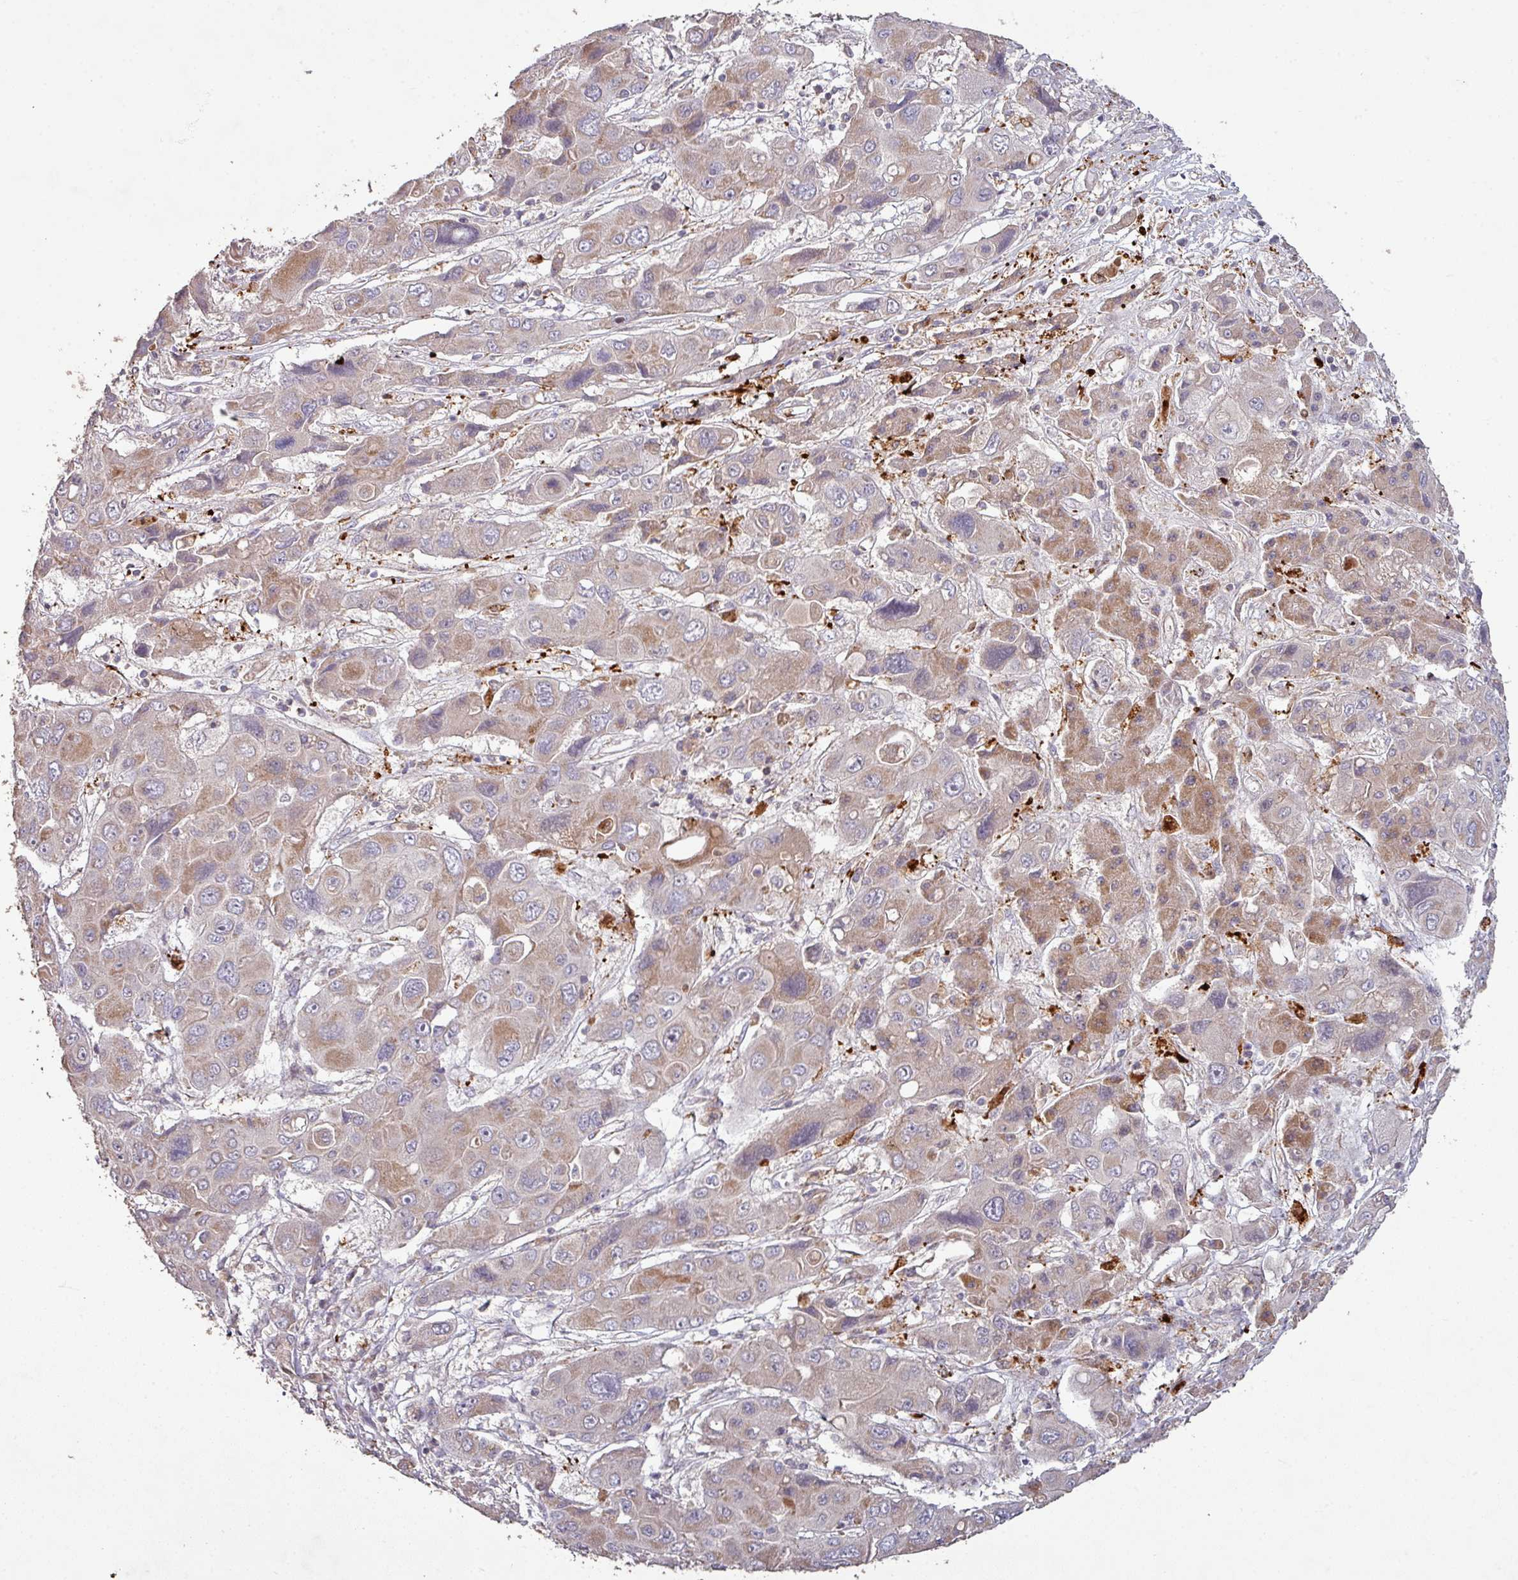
{"staining": {"intensity": "moderate", "quantity": "25%-75%", "location": "cytoplasmic/membranous"}, "tissue": "liver cancer", "cell_type": "Tumor cells", "image_type": "cancer", "snomed": [{"axis": "morphology", "description": "Cholangiocarcinoma"}, {"axis": "topography", "description": "Liver"}], "caption": "A histopathology image showing moderate cytoplasmic/membranous staining in about 25%-75% of tumor cells in liver cancer (cholangiocarcinoma), as visualized by brown immunohistochemical staining.", "gene": "RPL23A", "patient": {"sex": "male", "age": 67}}